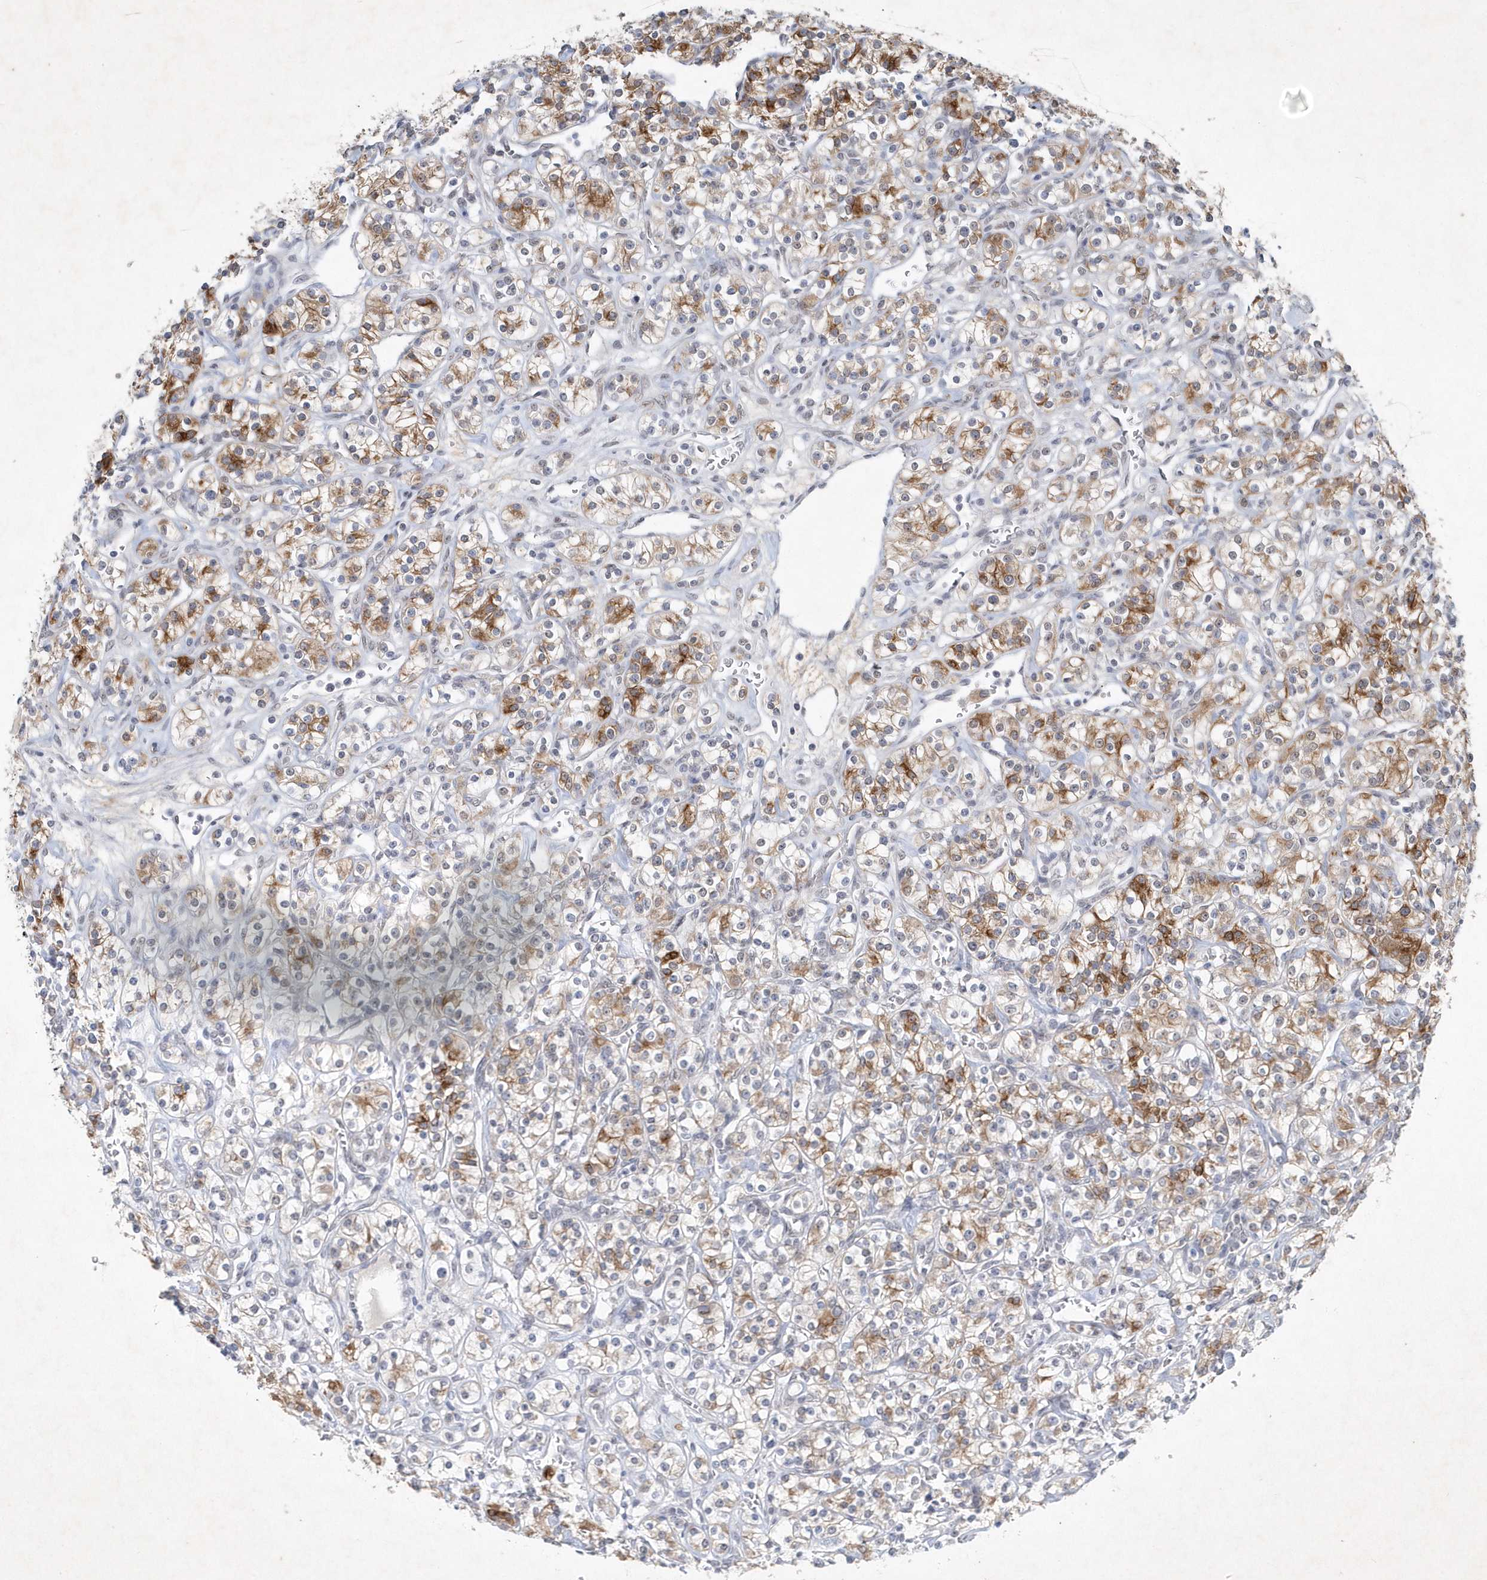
{"staining": {"intensity": "moderate", "quantity": "<25%", "location": "cytoplasmic/membranous"}, "tissue": "renal cancer", "cell_type": "Tumor cells", "image_type": "cancer", "snomed": [{"axis": "morphology", "description": "Adenocarcinoma, NOS"}, {"axis": "topography", "description": "Kidney"}], "caption": "An IHC image of tumor tissue is shown. Protein staining in brown shows moderate cytoplasmic/membranous positivity in renal cancer within tumor cells. (Brightfield microscopy of DAB IHC at high magnification).", "gene": "ZBTB9", "patient": {"sex": "male", "age": 77}}